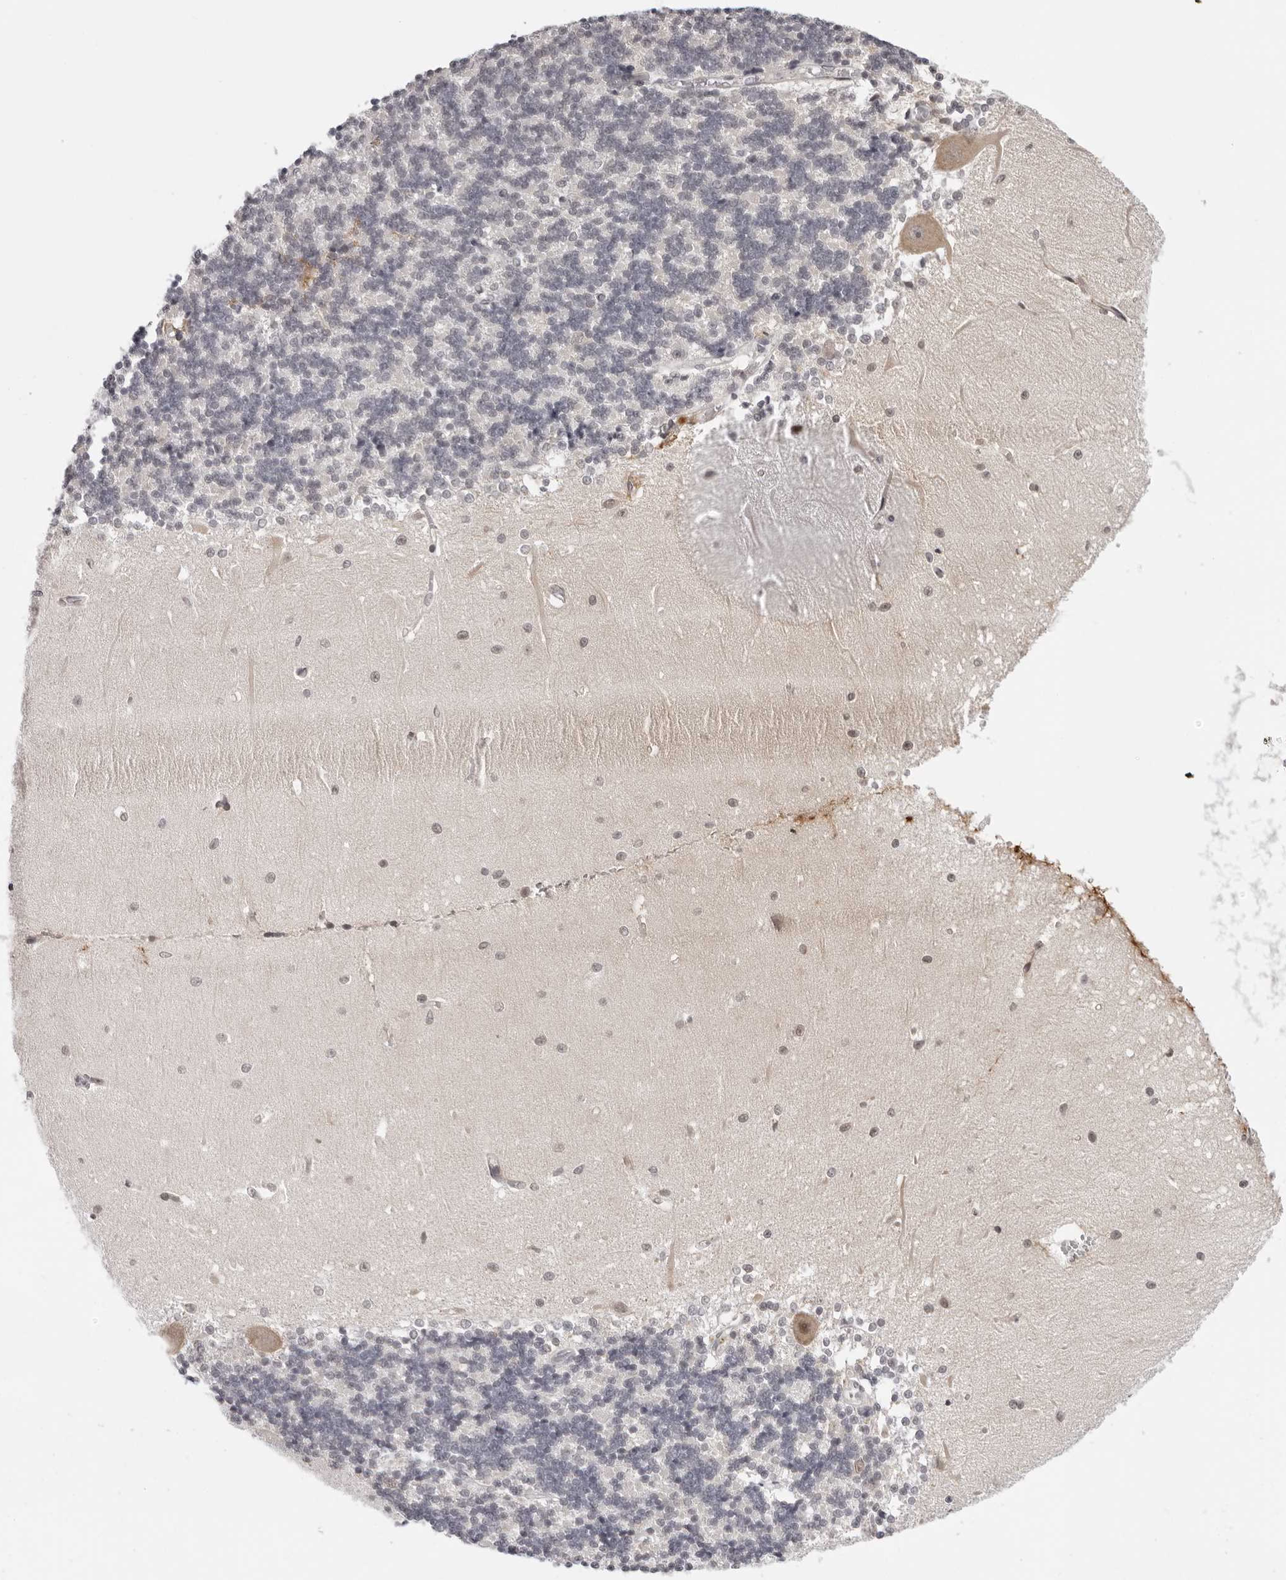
{"staining": {"intensity": "negative", "quantity": "none", "location": "none"}, "tissue": "cerebellum", "cell_type": "Cells in granular layer", "image_type": "normal", "snomed": [{"axis": "morphology", "description": "Normal tissue, NOS"}, {"axis": "topography", "description": "Cerebellum"}], "caption": "There is no significant positivity in cells in granular layer of cerebellum. (DAB (3,3'-diaminobenzidine) immunohistochemistry with hematoxylin counter stain).", "gene": "PRUNE1", "patient": {"sex": "male", "age": 37}}